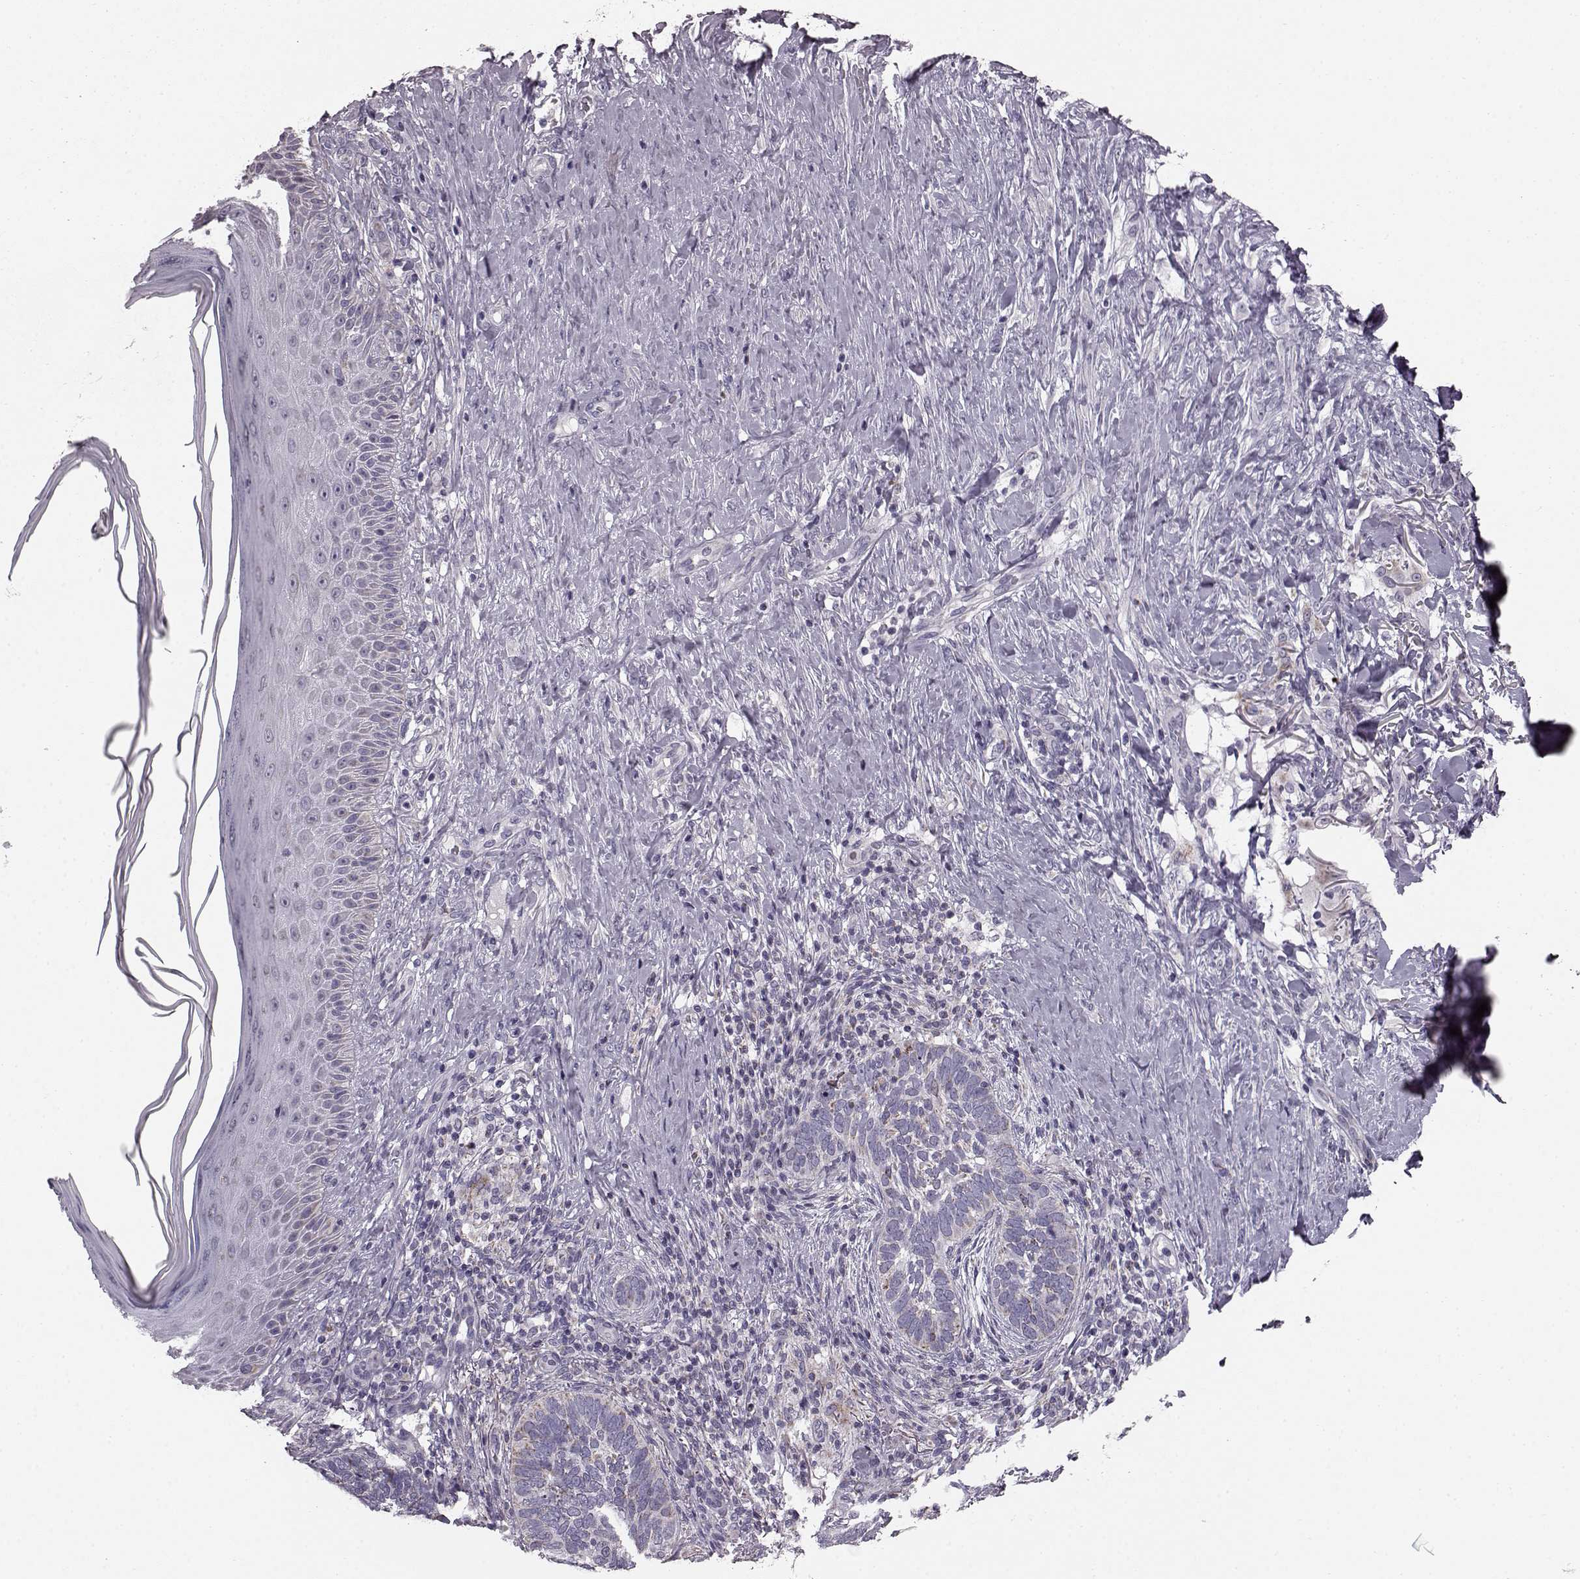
{"staining": {"intensity": "negative", "quantity": "none", "location": "none"}, "tissue": "skin cancer", "cell_type": "Tumor cells", "image_type": "cancer", "snomed": [{"axis": "morphology", "description": "Normal tissue, NOS"}, {"axis": "morphology", "description": "Basal cell carcinoma"}, {"axis": "topography", "description": "Skin"}], "caption": "High power microscopy photomicrograph of an immunohistochemistry (IHC) photomicrograph of skin basal cell carcinoma, revealing no significant expression in tumor cells.", "gene": "ATP5MF", "patient": {"sex": "male", "age": 46}}